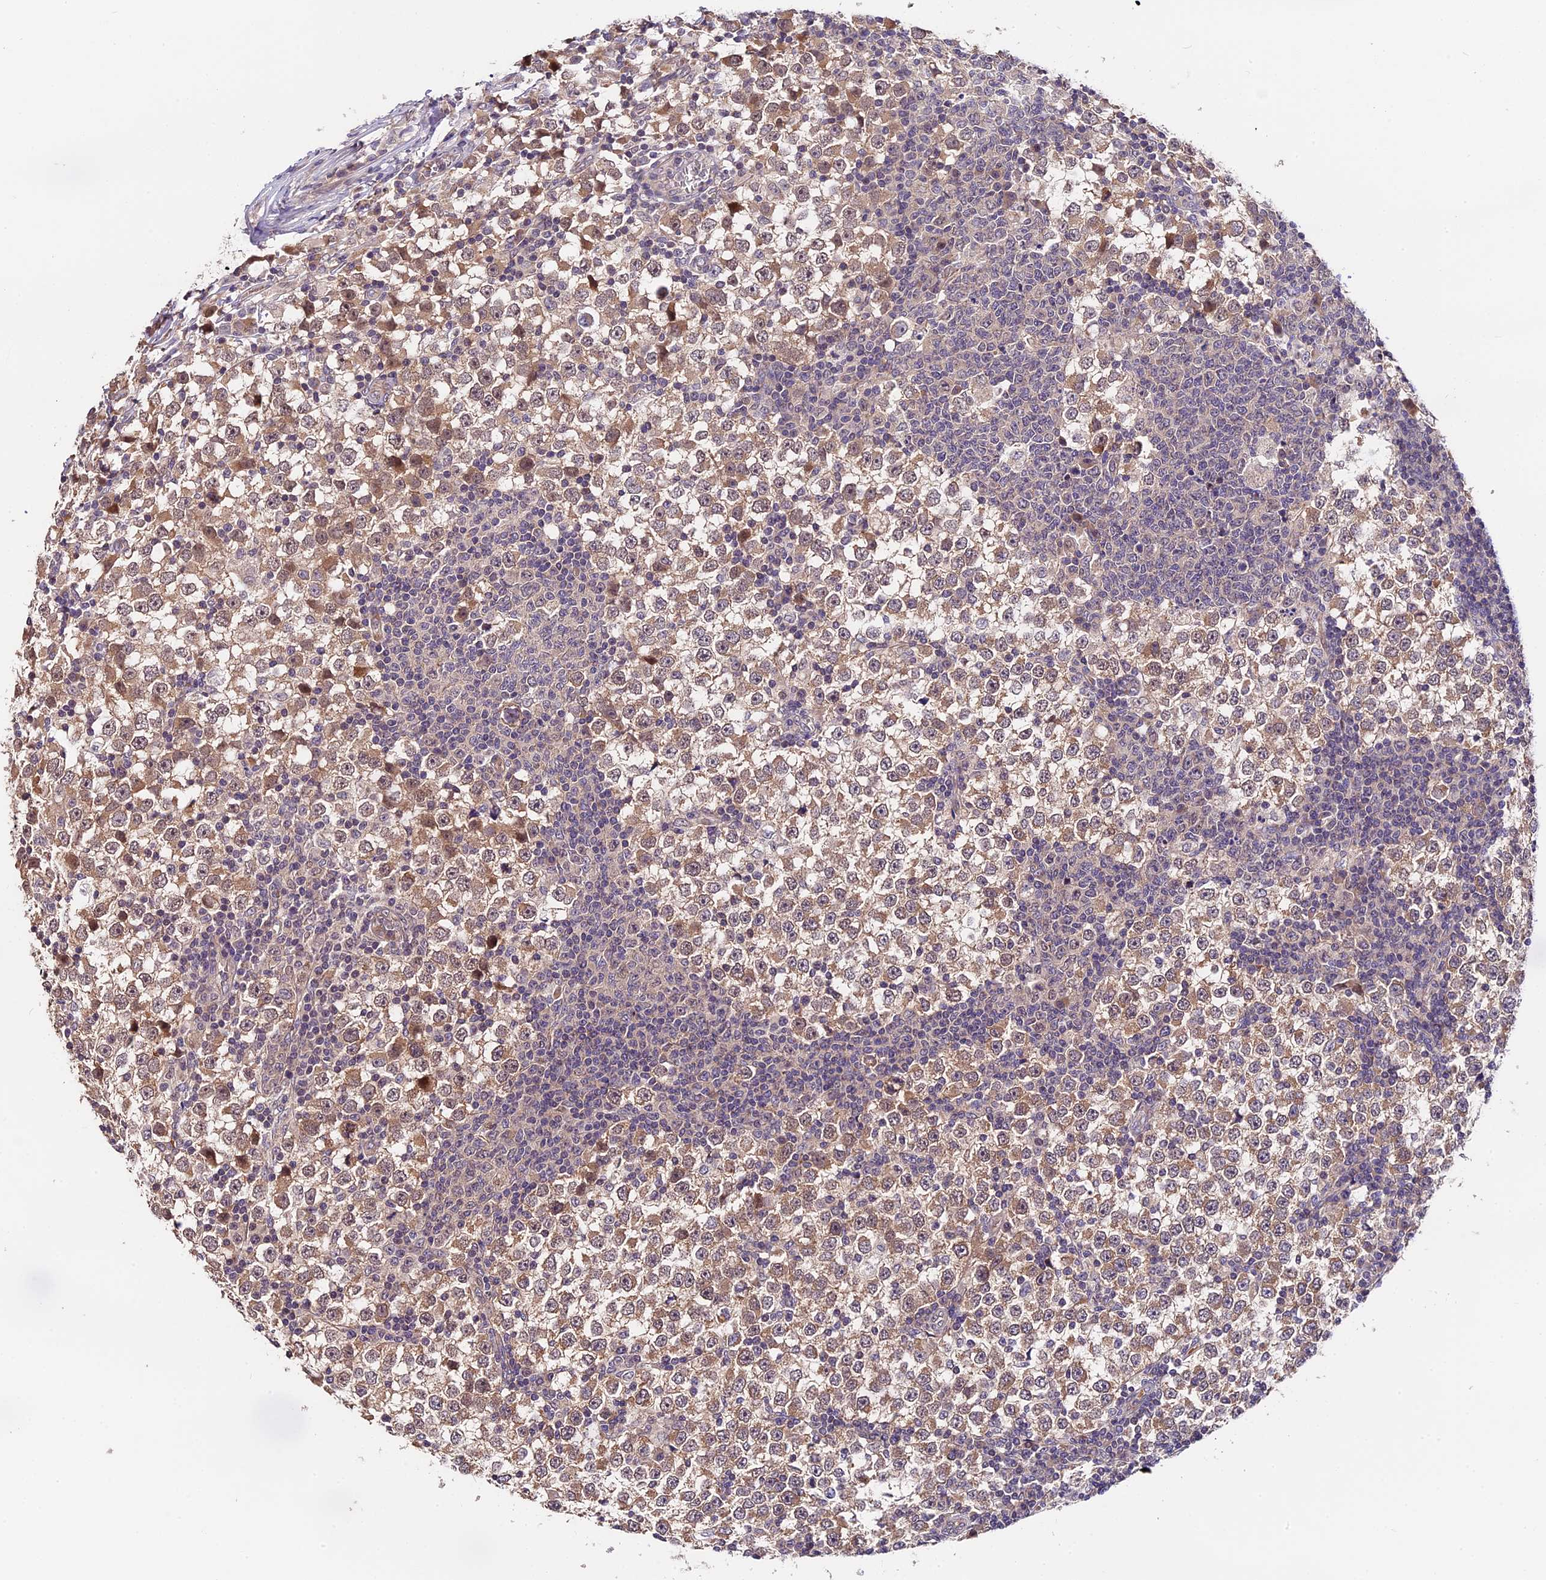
{"staining": {"intensity": "moderate", "quantity": ">75%", "location": "cytoplasmic/membranous"}, "tissue": "testis cancer", "cell_type": "Tumor cells", "image_type": "cancer", "snomed": [{"axis": "morphology", "description": "Seminoma, NOS"}, {"axis": "topography", "description": "Testis"}], "caption": "Testis seminoma stained with DAB (3,3'-diaminobenzidine) immunohistochemistry shows medium levels of moderate cytoplasmic/membranous staining in about >75% of tumor cells.", "gene": "TRMT1", "patient": {"sex": "male", "age": 65}}